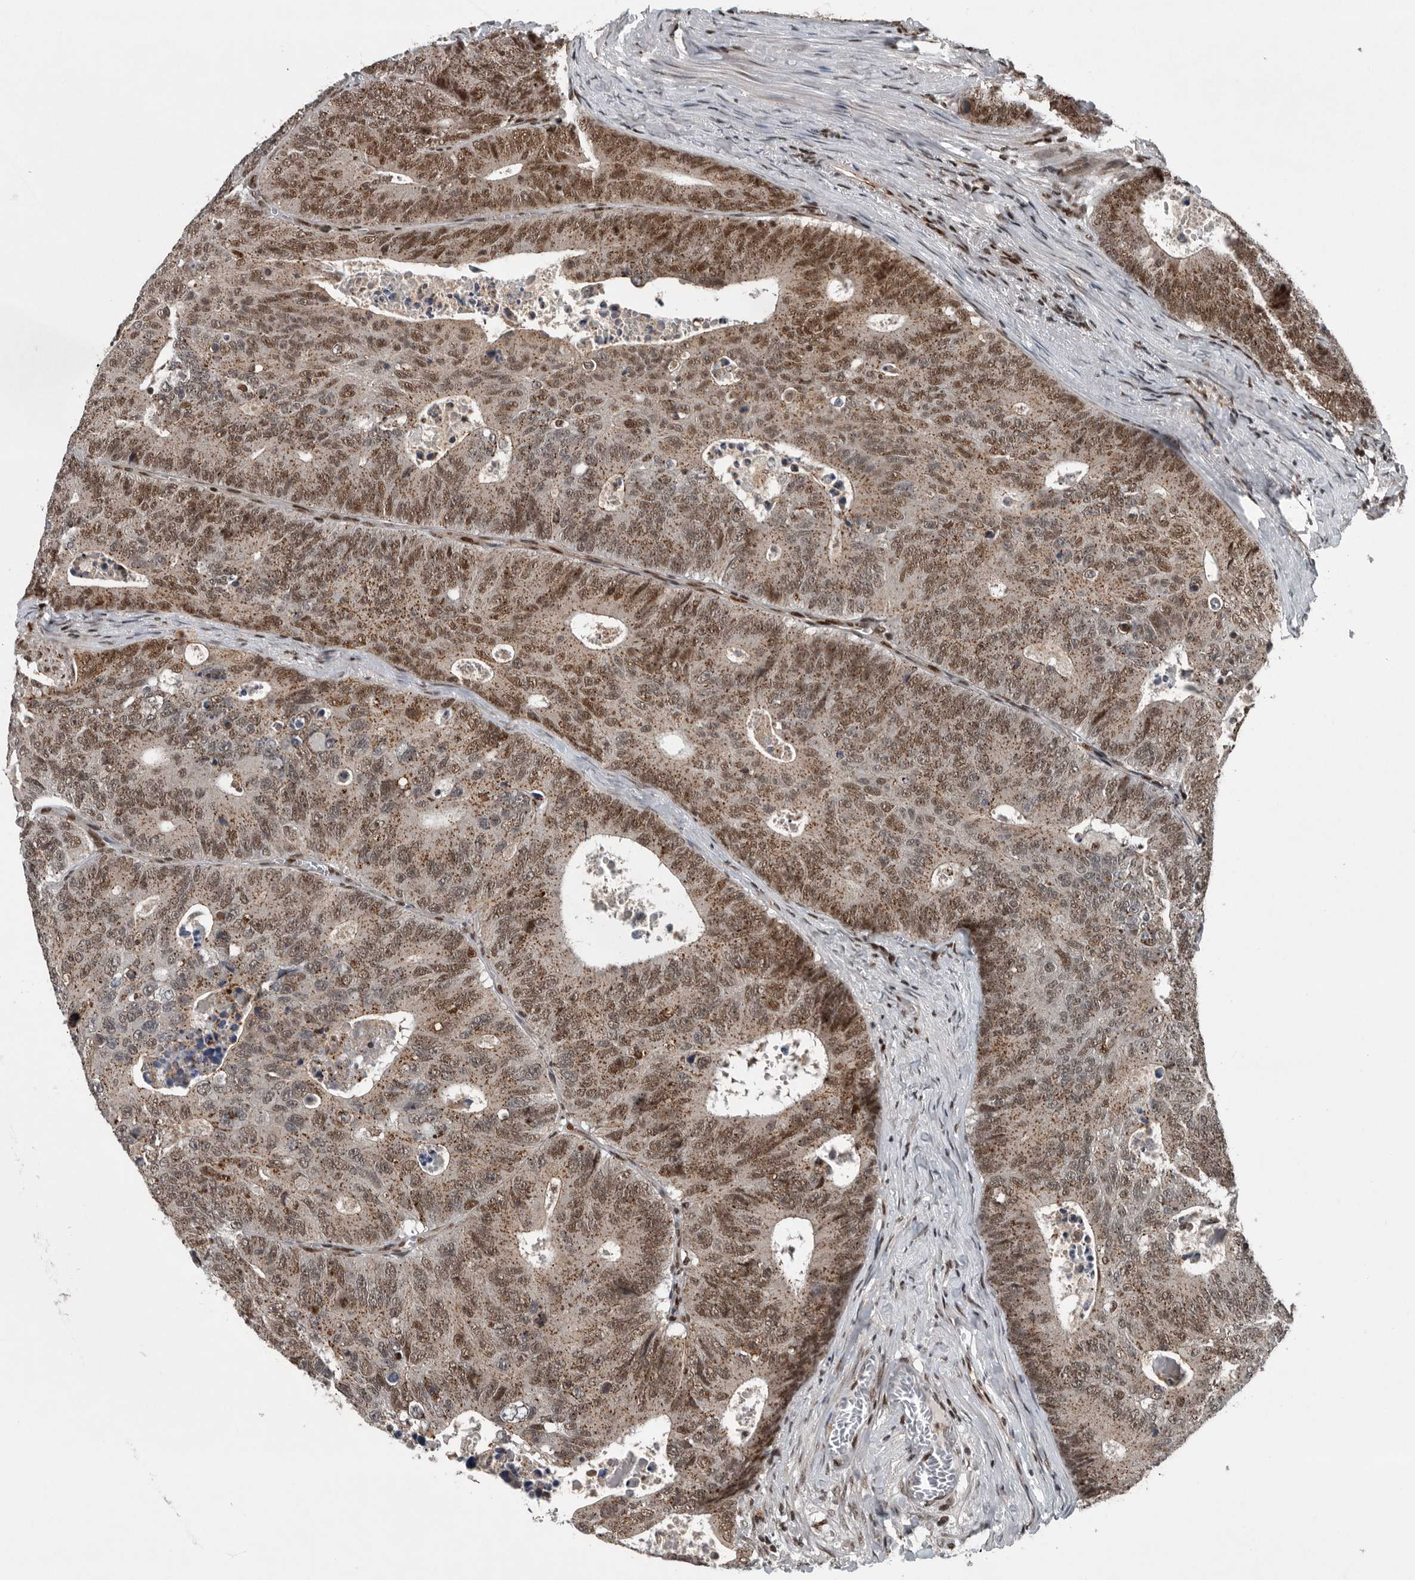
{"staining": {"intensity": "moderate", "quantity": ">75%", "location": "cytoplasmic/membranous,nuclear"}, "tissue": "colorectal cancer", "cell_type": "Tumor cells", "image_type": "cancer", "snomed": [{"axis": "morphology", "description": "Adenocarcinoma, NOS"}, {"axis": "topography", "description": "Colon"}], "caption": "Protein positivity by IHC shows moderate cytoplasmic/membranous and nuclear staining in approximately >75% of tumor cells in colorectal adenocarcinoma.", "gene": "SENP7", "patient": {"sex": "male", "age": 87}}